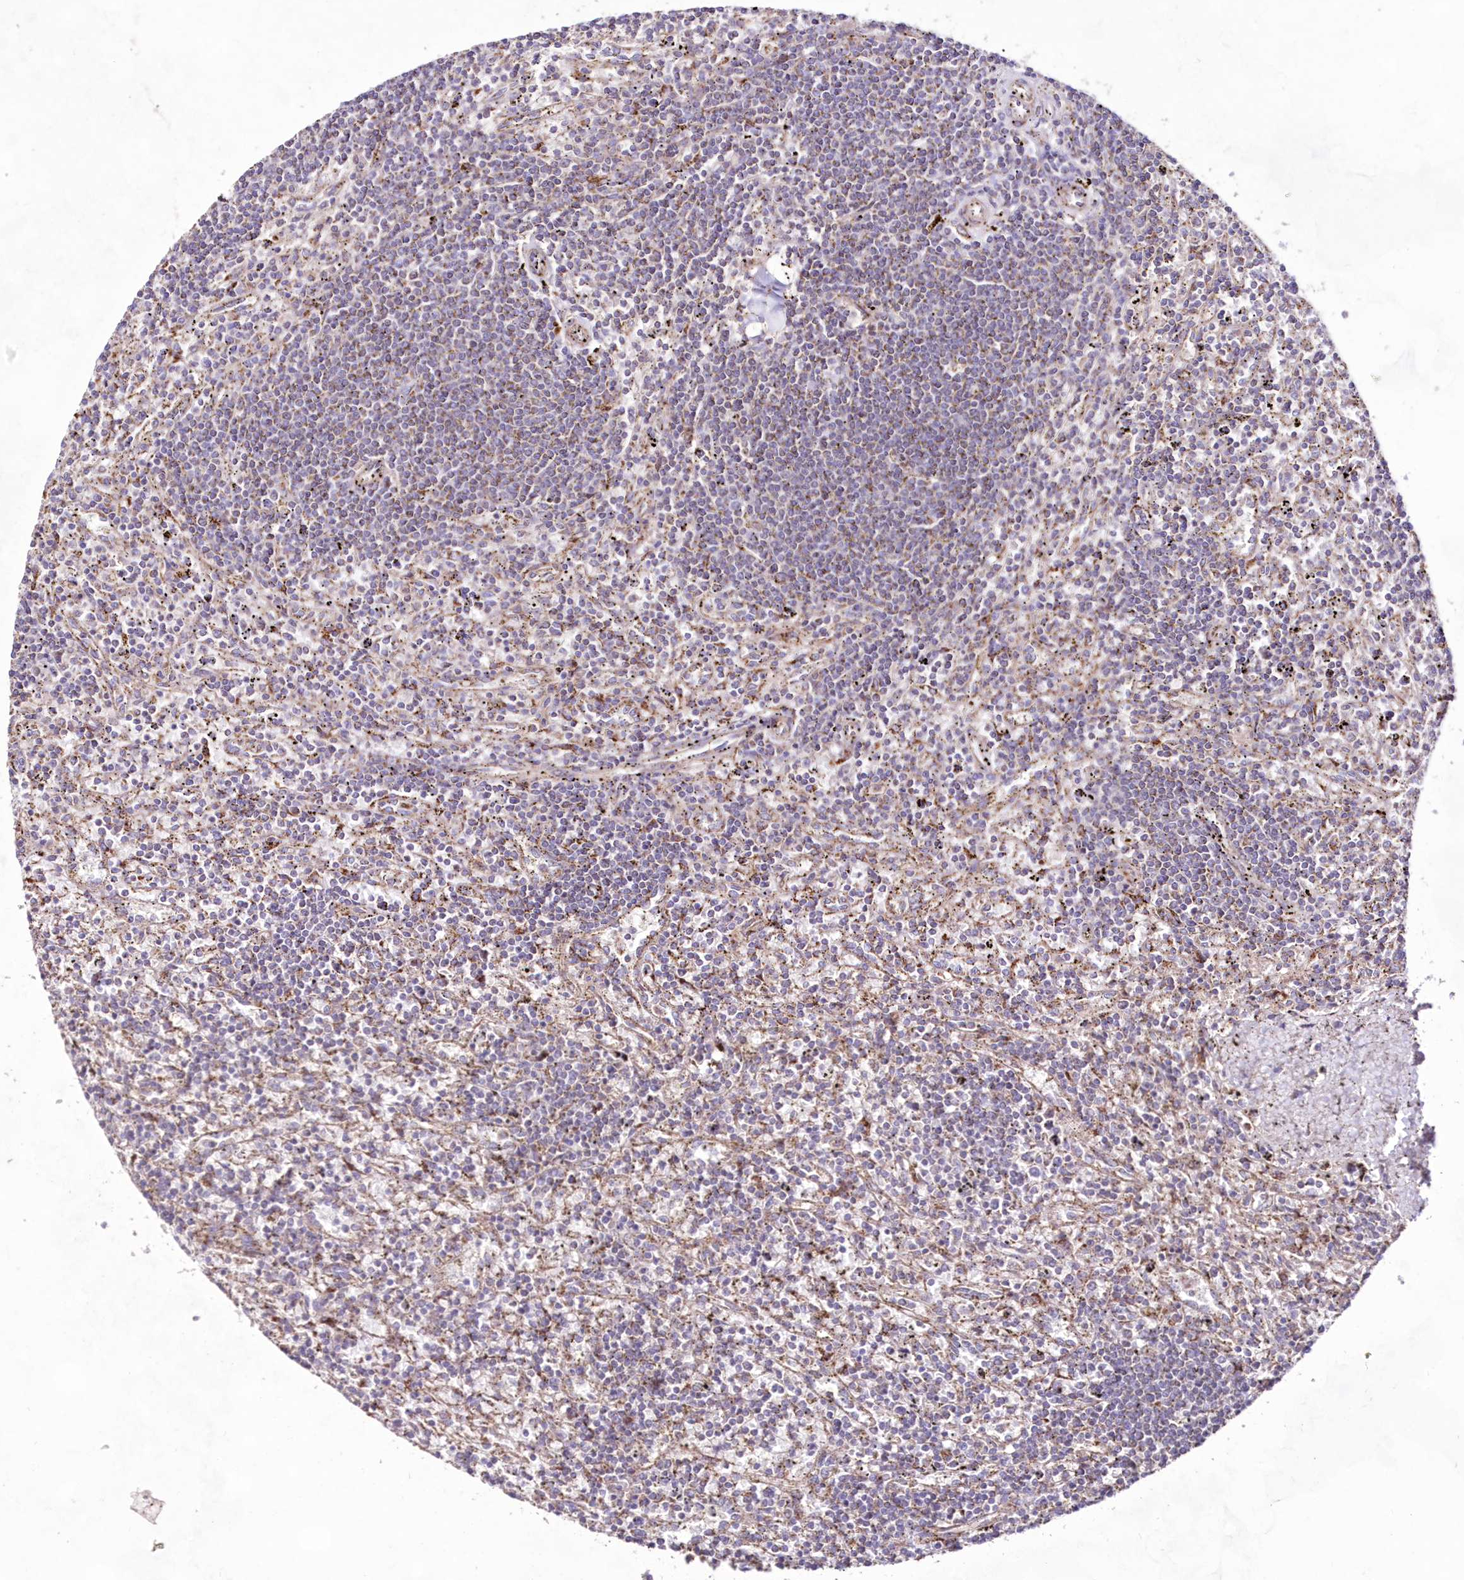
{"staining": {"intensity": "weak", "quantity": "25%-75%", "location": "cytoplasmic/membranous"}, "tissue": "lymphoma", "cell_type": "Tumor cells", "image_type": "cancer", "snomed": [{"axis": "morphology", "description": "Malignant lymphoma, non-Hodgkin's type, Low grade"}, {"axis": "topography", "description": "Spleen"}], "caption": "A photomicrograph showing weak cytoplasmic/membranous positivity in about 25%-75% of tumor cells in lymphoma, as visualized by brown immunohistochemical staining.", "gene": "HADHB", "patient": {"sex": "male", "age": 76}}